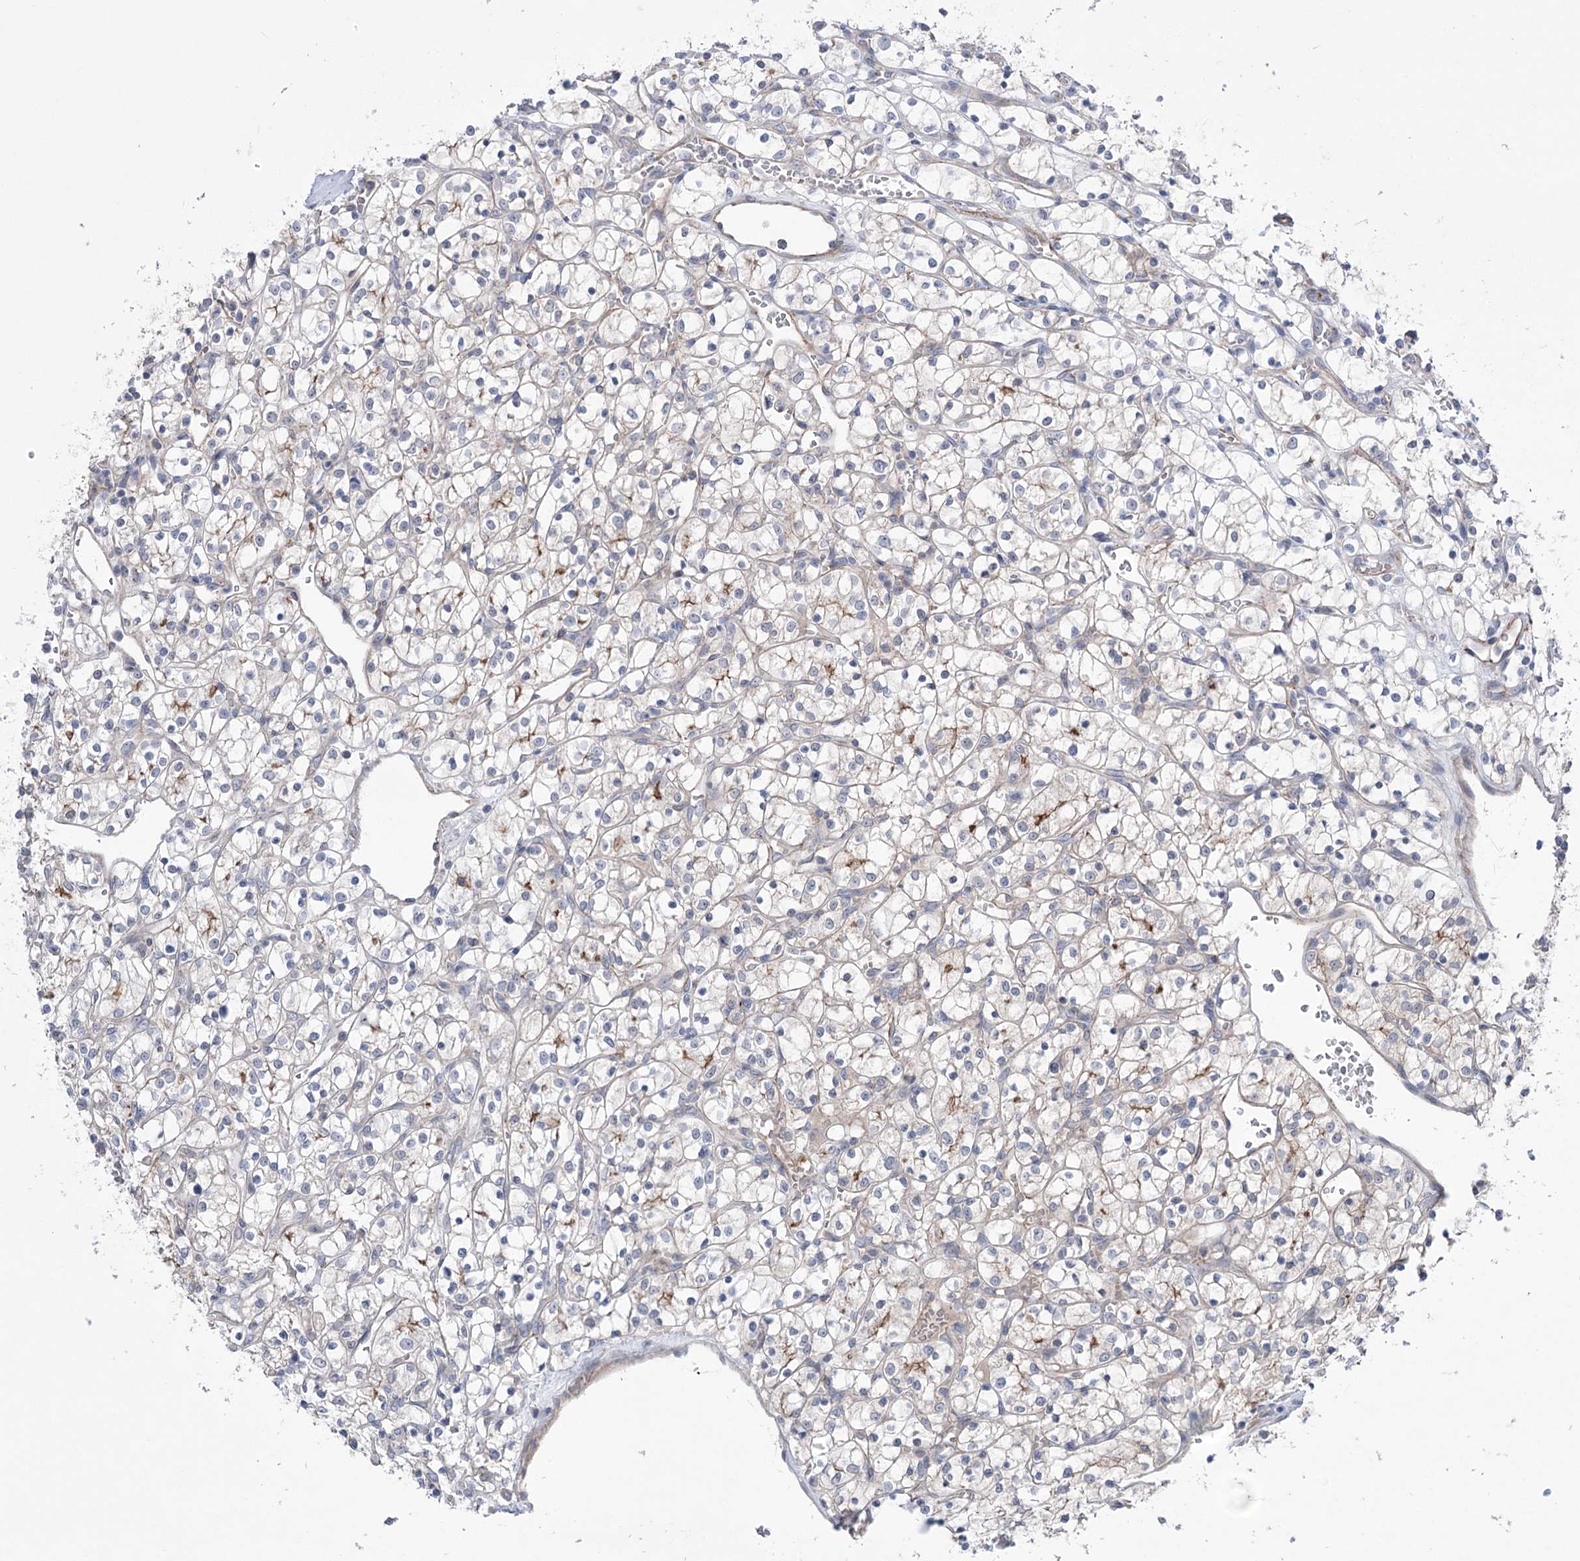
{"staining": {"intensity": "negative", "quantity": "none", "location": "none"}, "tissue": "renal cancer", "cell_type": "Tumor cells", "image_type": "cancer", "snomed": [{"axis": "morphology", "description": "Adenocarcinoma, NOS"}, {"axis": "topography", "description": "Kidney"}], "caption": "Human renal cancer stained for a protein using IHC shows no positivity in tumor cells.", "gene": "TRIM71", "patient": {"sex": "female", "age": 69}}